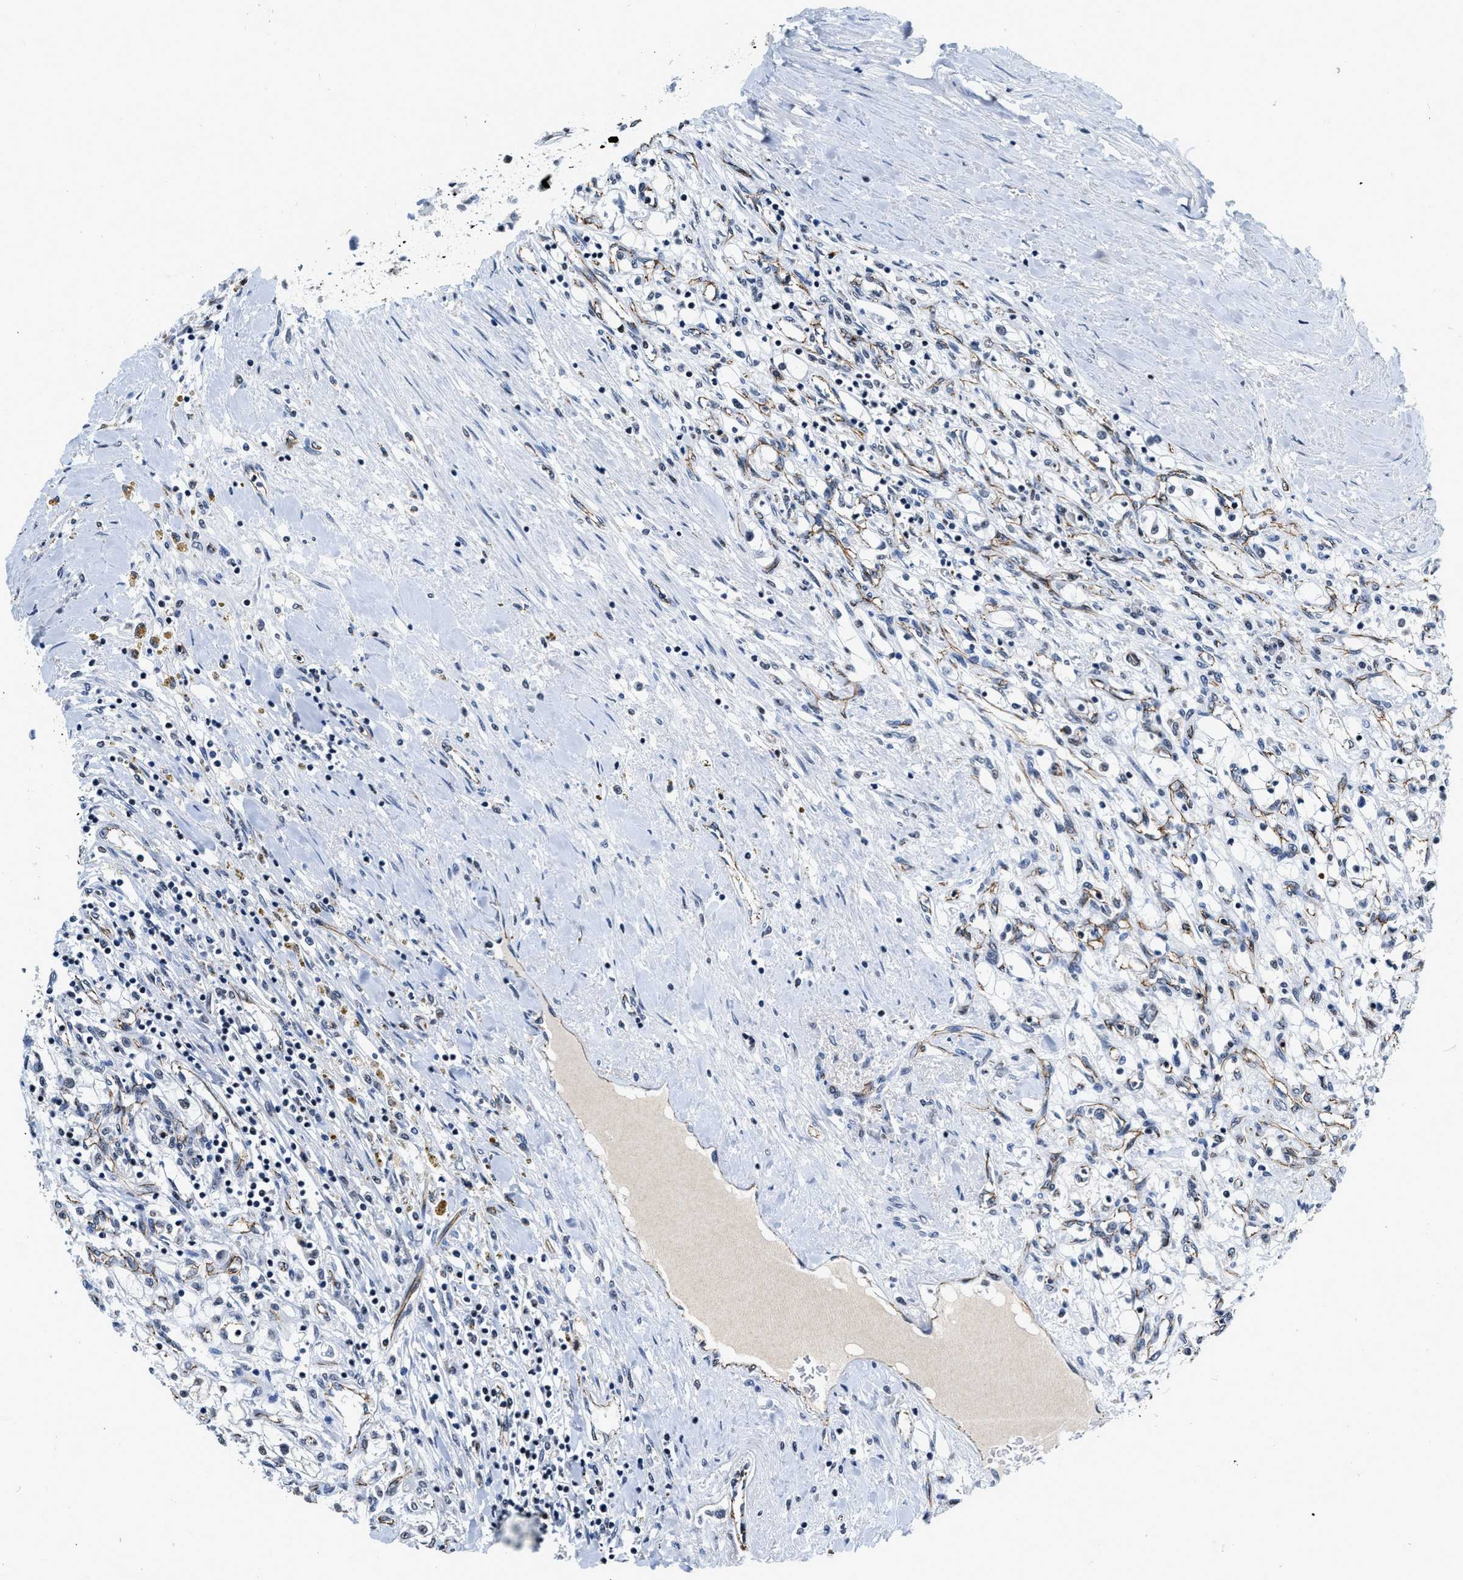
{"staining": {"intensity": "negative", "quantity": "none", "location": "none"}, "tissue": "renal cancer", "cell_type": "Tumor cells", "image_type": "cancer", "snomed": [{"axis": "morphology", "description": "Adenocarcinoma, NOS"}, {"axis": "topography", "description": "Kidney"}], "caption": "The micrograph reveals no significant positivity in tumor cells of renal cancer. (Stains: DAB IHC with hematoxylin counter stain, Microscopy: brightfield microscopy at high magnification).", "gene": "CCNE1", "patient": {"sex": "male", "age": 68}}